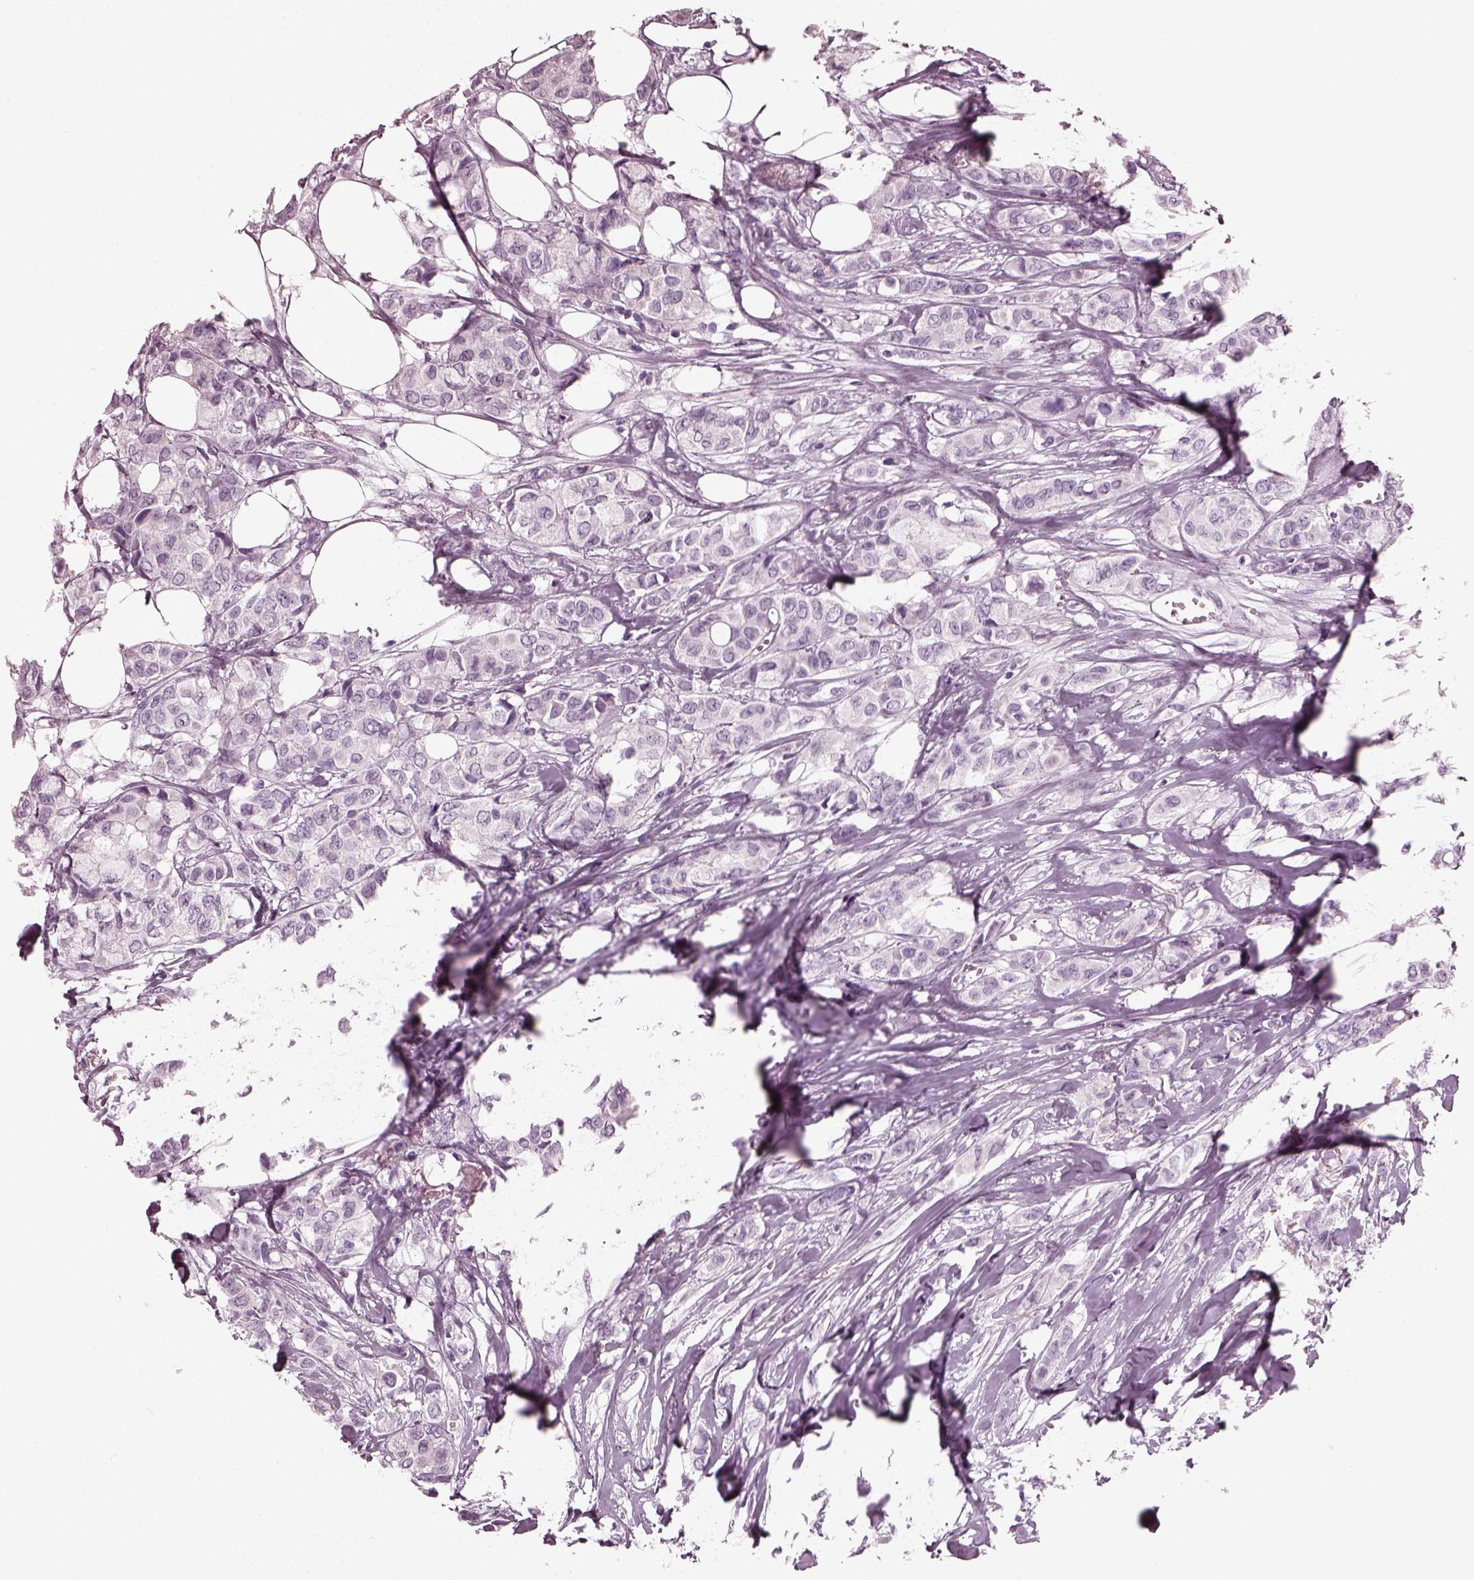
{"staining": {"intensity": "negative", "quantity": "none", "location": "none"}, "tissue": "breast cancer", "cell_type": "Tumor cells", "image_type": "cancer", "snomed": [{"axis": "morphology", "description": "Duct carcinoma"}, {"axis": "topography", "description": "Breast"}], "caption": "Immunohistochemical staining of human breast cancer reveals no significant staining in tumor cells.", "gene": "RCVRN", "patient": {"sex": "female", "age": 85}}